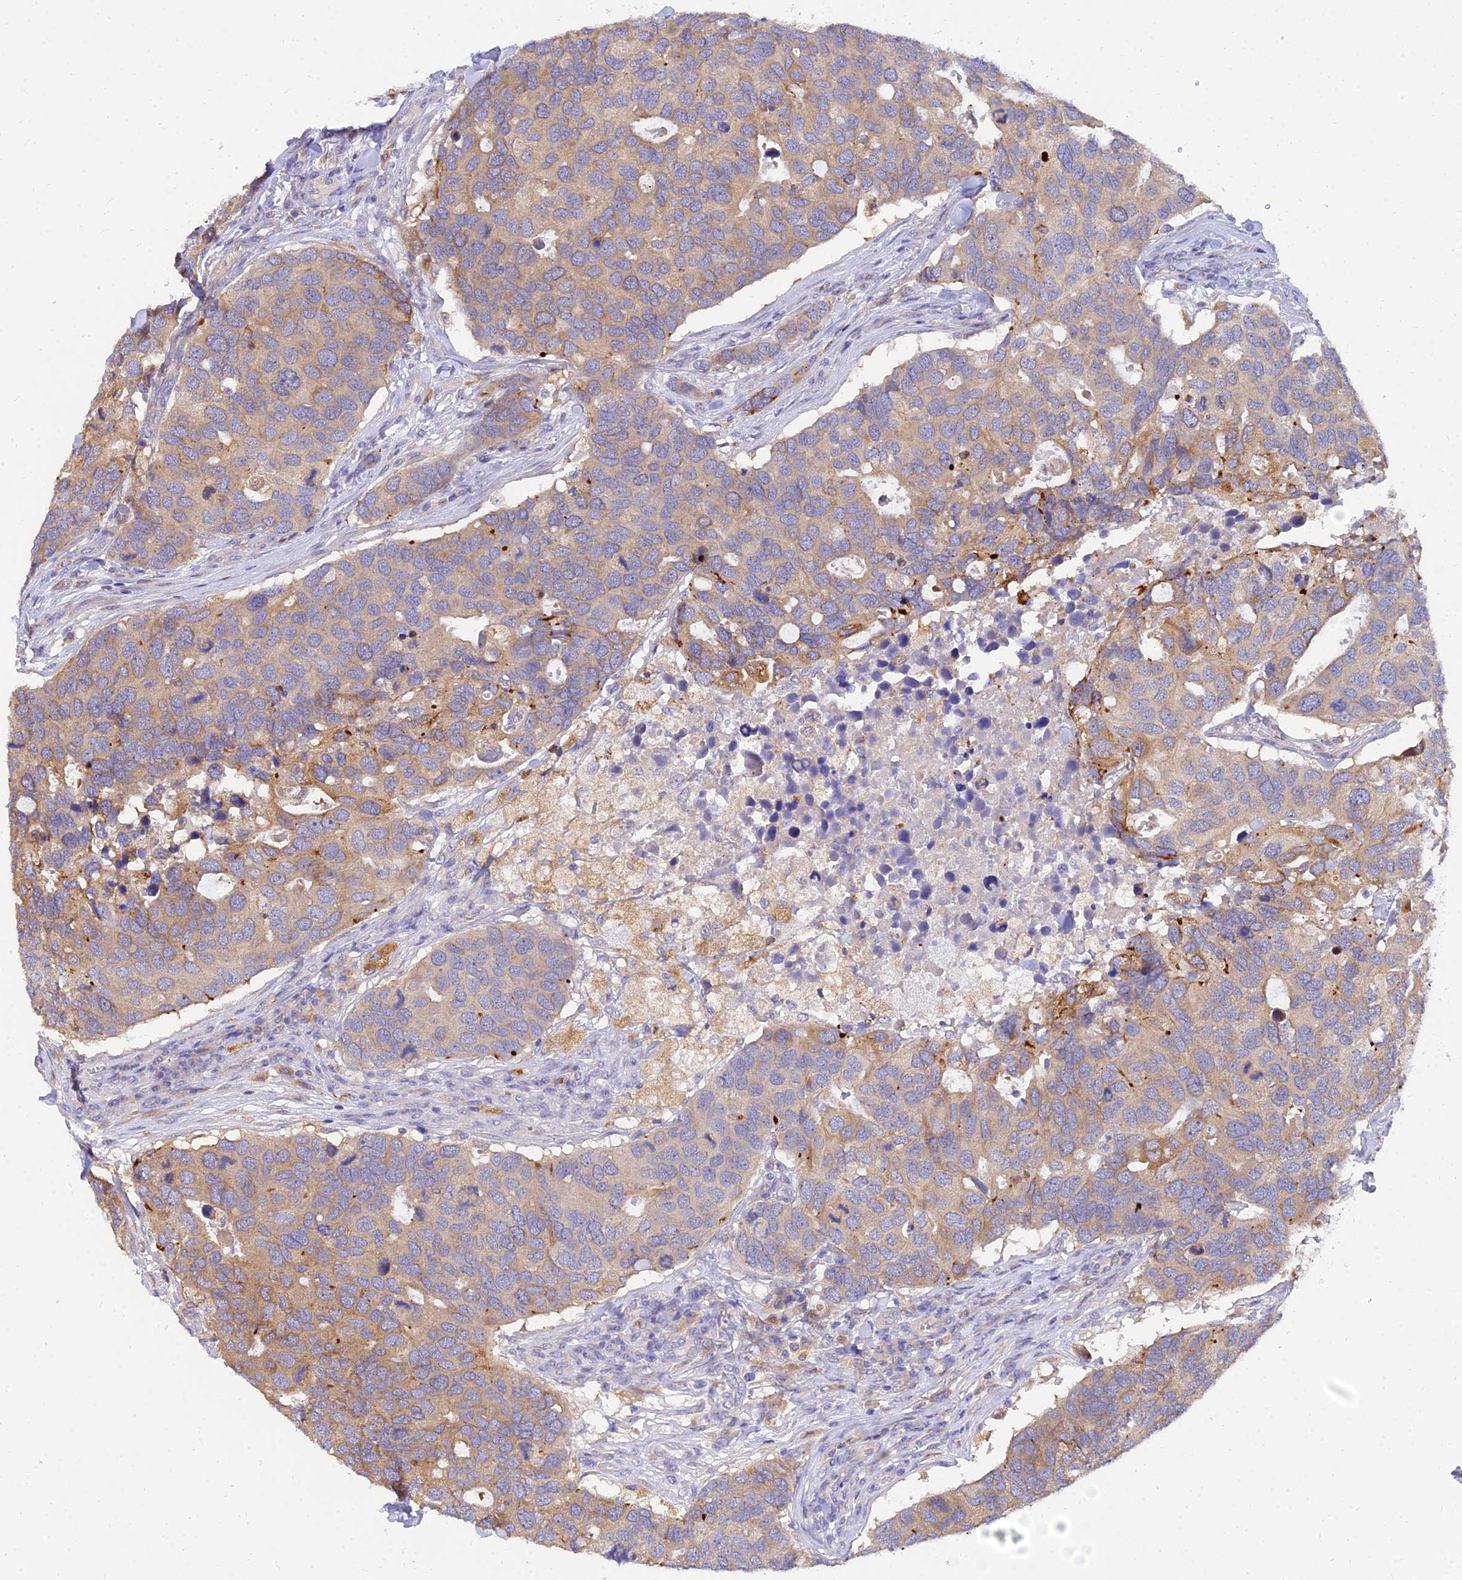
{"staining": {"intensity": "moderate", "quantity": "<25%", "location": "cytoplasmic/membranous"}, "tissue": "breast cancer", "cell_type": "Tumor cells", "image_type": "cancer", "snomed": [{"axis": "morphology", "description": "Duct carcinoma"}, {"axis": "topography", "description": "Breast"}], "caption": "Immunohistochemistry (IHC) staining of breast cancer, which shows low levels of moderate cytoplasmic/membranous staining in about <25% of tumor cells indicating moderate cytoplasmic/membranous protein positivity. The staining was performed using DAB (brown) for protein detection and nuclei were counterstained in hematoxylin (blue).", "gene": "ARL8B", "patient": {"sex": "female", "age": 83}}